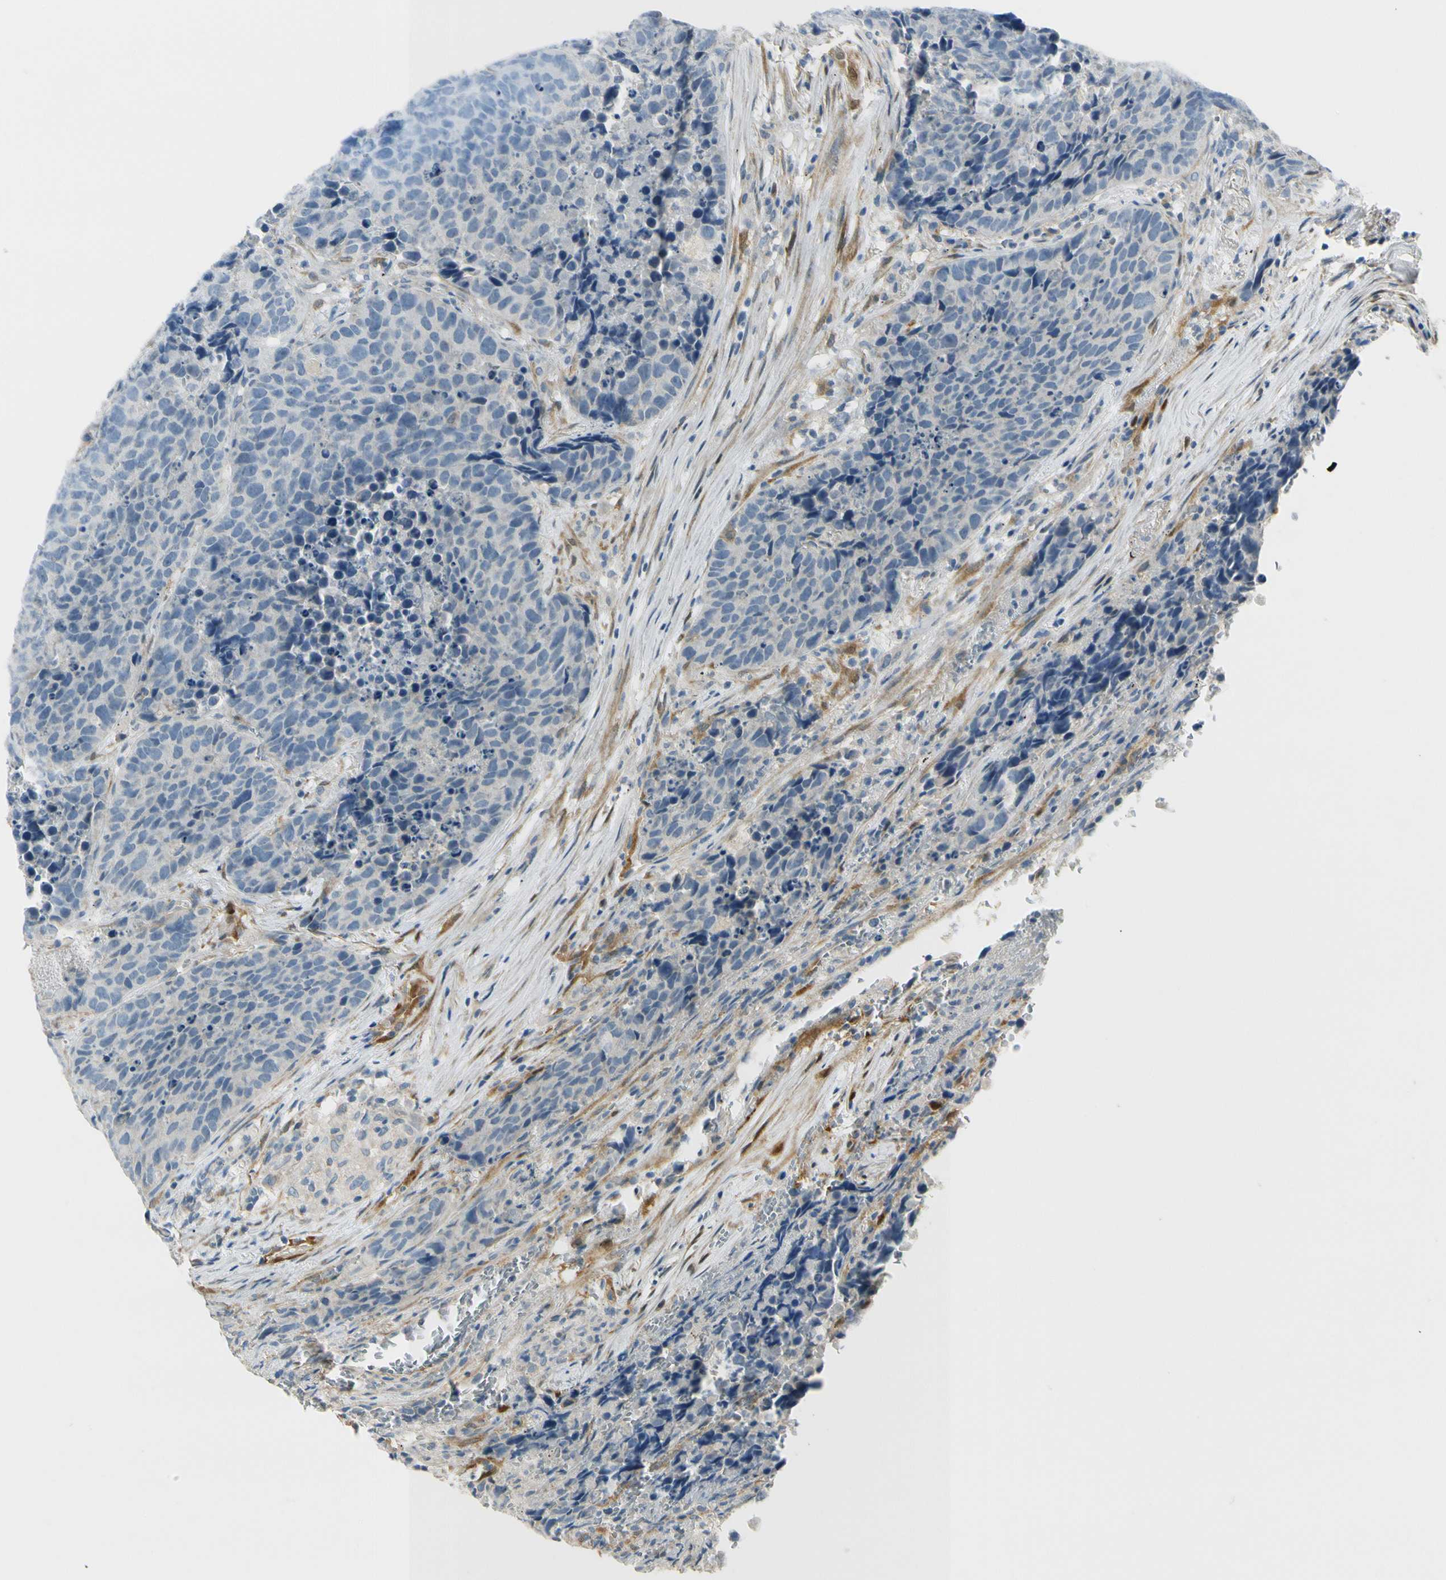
{"staining": {"intensity": "negative", "quantity": "none", "location": "none"}, "tissue": "carcinoid", "cell_type": "Tumor cells", "image_type": "cancer", "snomed": [{"axis": "morphology", "description": "Carcinoid, malignant, NOS"}, {"axis": "topography", "description": "Lung"}], "caption": "Immunohistochemical staining of carcinoid reveals no significant staining in tumor cells.", "gene": "FHL2", "patient": {"sex": "male", "age": 60}}